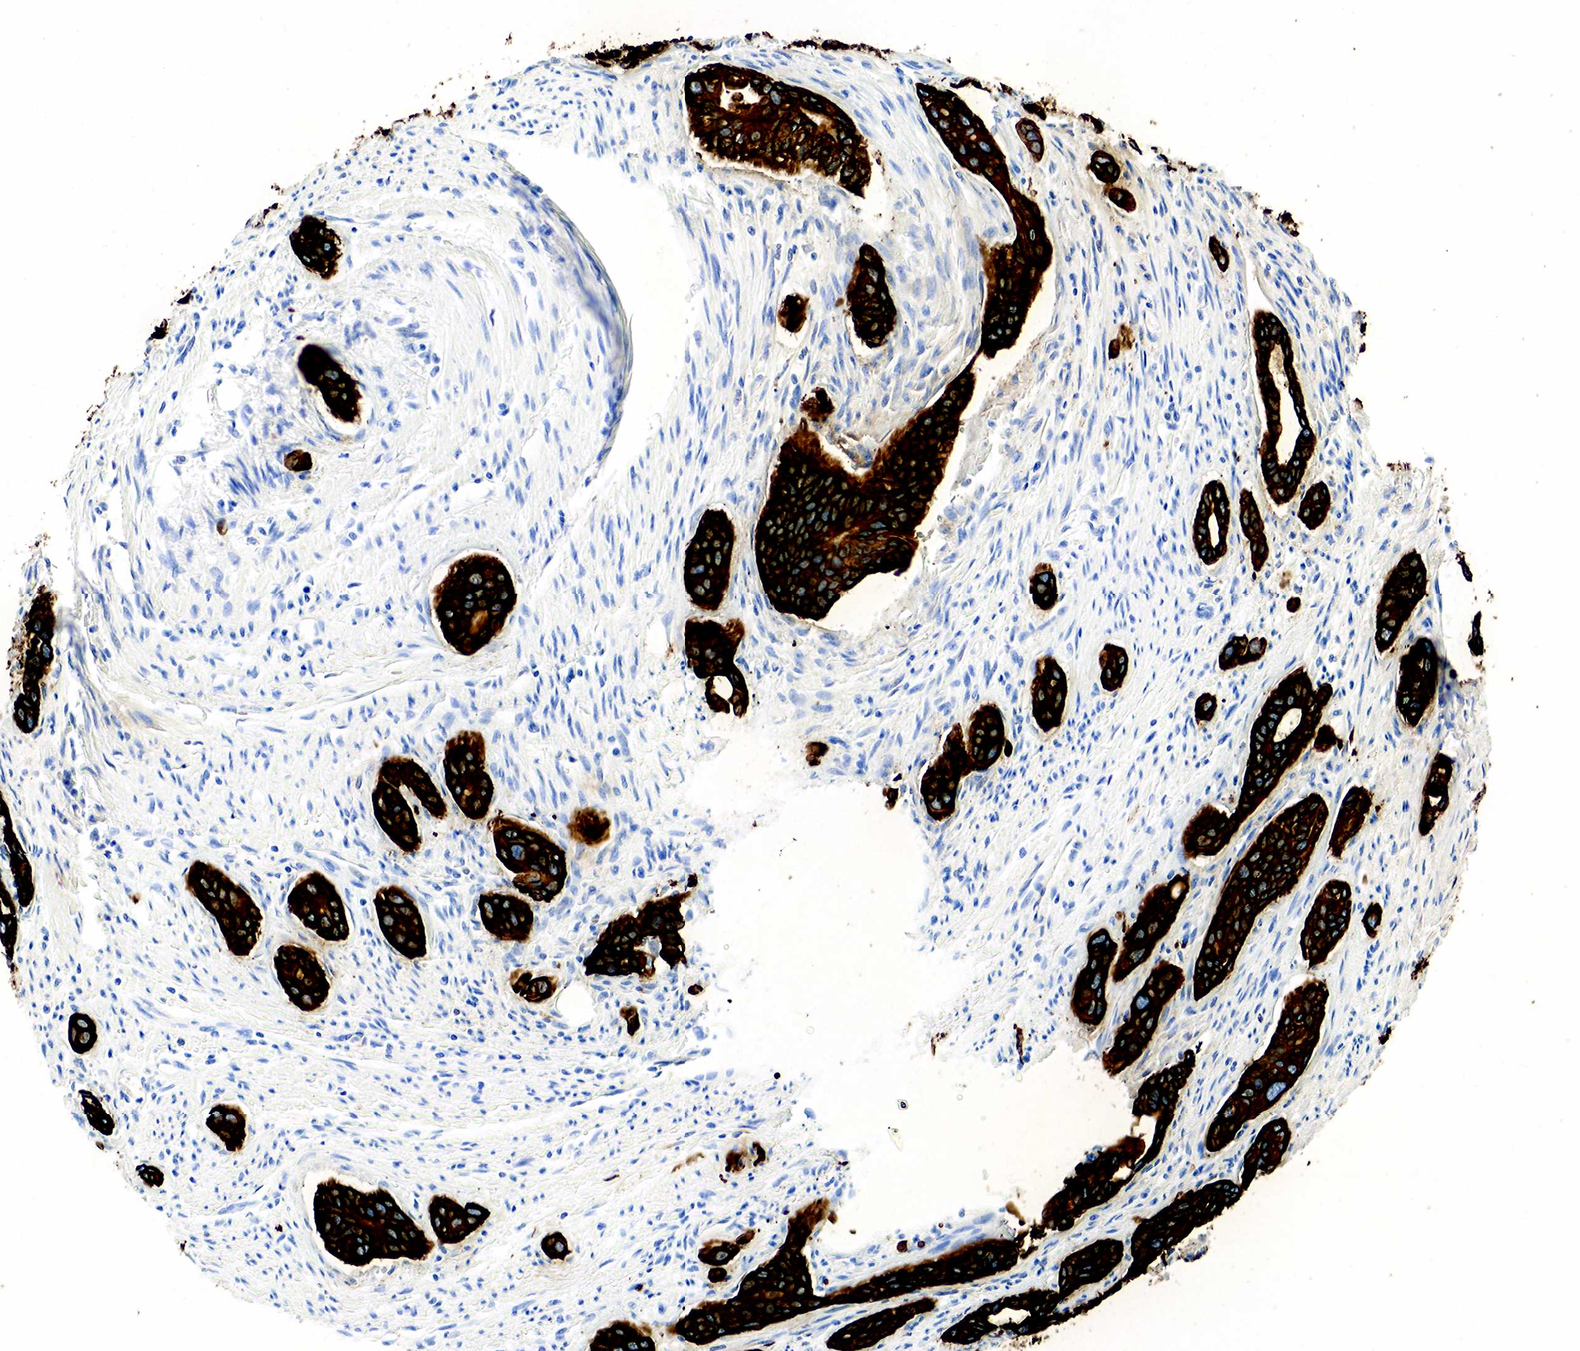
{"staining": {"intensity": "strong", "quantity": ">75%", "location": "cytoplasmic/membranous"}, "tissue": "pancreatic cancer", "cell_type": "Tumor cells", "image_type": "cancer", "snomed": [{"axis": "morphology", "description": "Adenocarcinoma, NOS"}, {"axis": "topography", "description": "Pancreas"}], "caption": "Immunohistochemical staining of pancreatic cancer demonstrates high levels of strong cytoplasmic/membranous expression in about >75% of tumor cells. The staining is performed using DAB brown chromogen to label protein expression. The nuclei are counter-stained blue using hematoxylin.", "gene": "KRT7", "patient": {"sex": "male", "age": 77}}